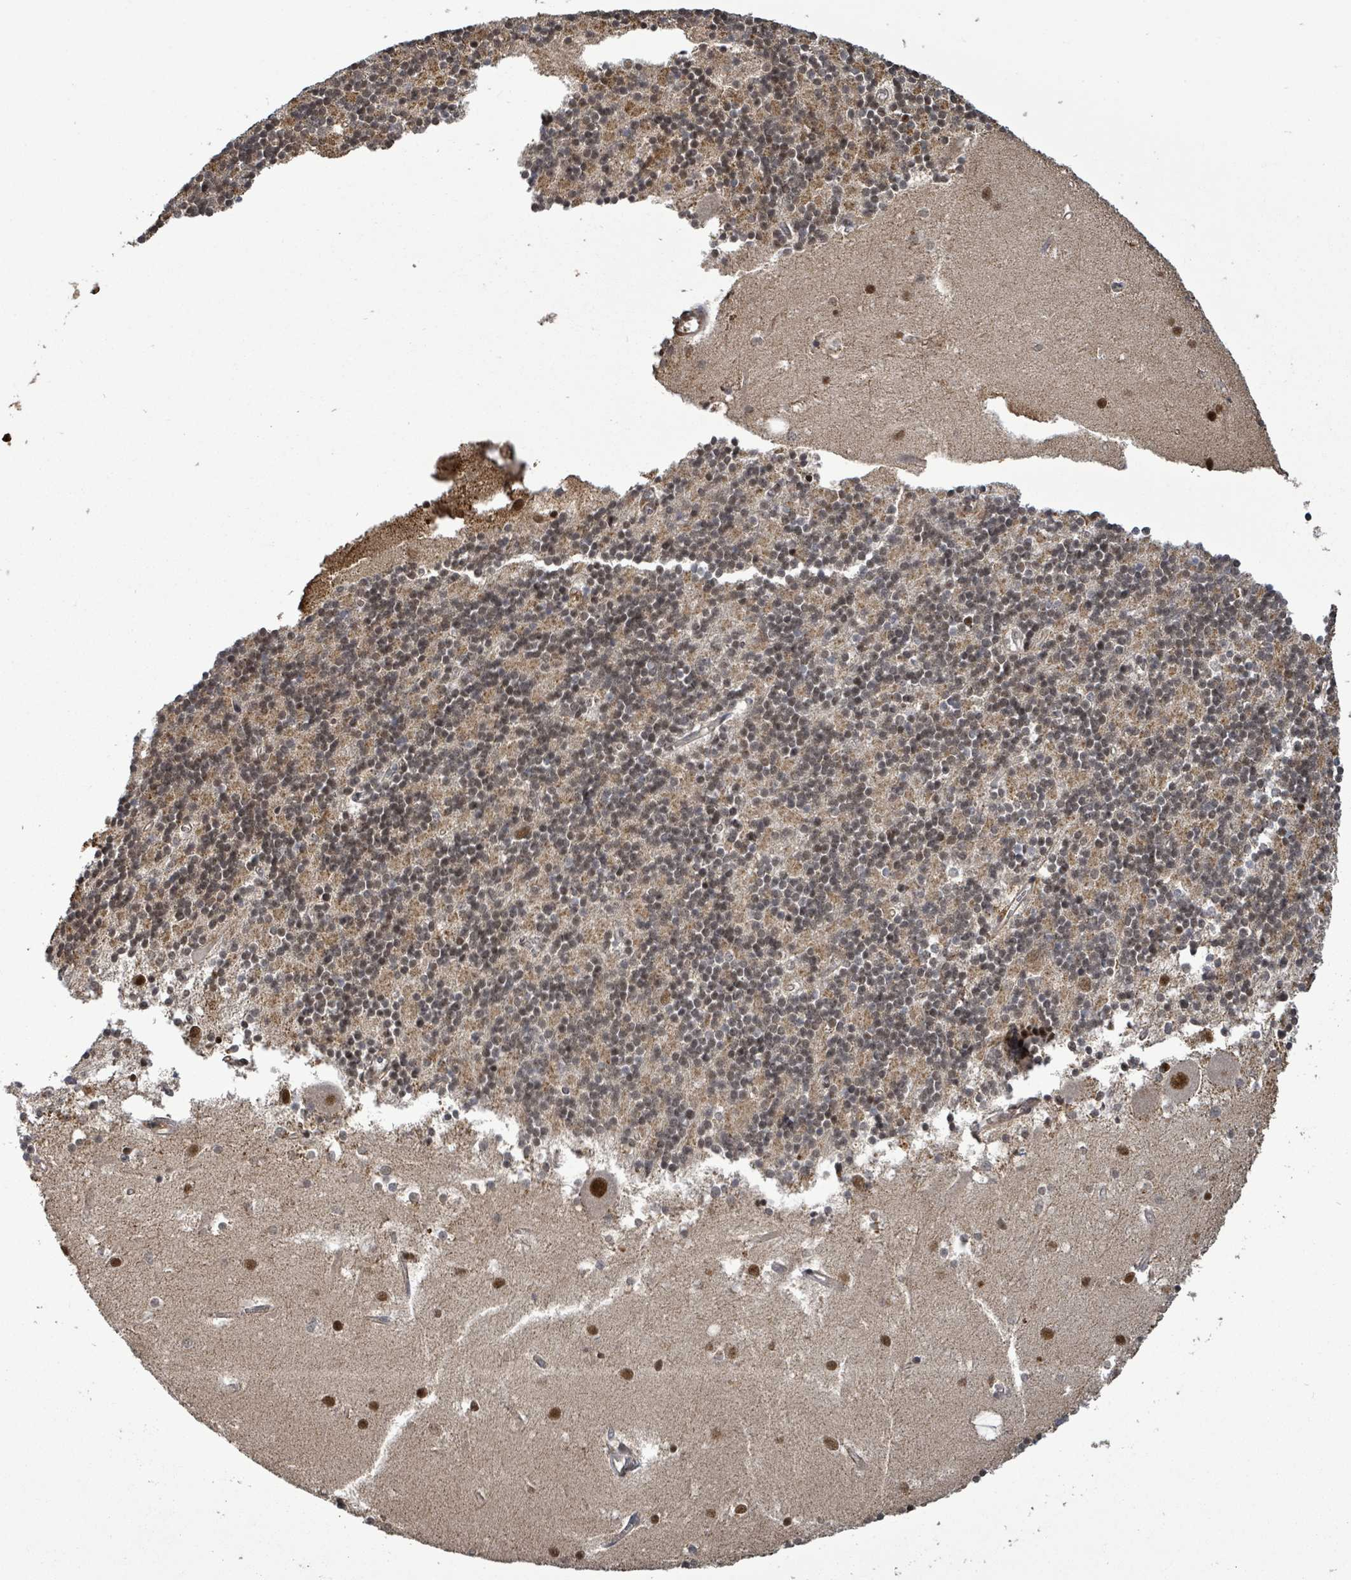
{"staining": {"intensity": "moderate", "quantity": "25%-75%", "location": "cytoplasmic/membranous,nuclear"}, "tissue": "cerebellum", "cell_type": "Cells in granular layer", "image_type": "normal", "snomed": [{"axis": "morphology", "description": "Normal tissue, NOS"}, {"axis": "topography", "description": "Cerebellum"}], "caption": "IHC of unremarkable human cerebellum shows medium levels of moderate cytoplasmic/membranous,nuclear expression in approximately 25%-75% of cells in granular layer. The staining was performed using DAB to visualize the protein expression in brown, while the nuclei were stained in blue with hematoxylin (Magnification: 20x).", "gene": "PATZ1", "patient": {"sex": "male", "age": 54}}